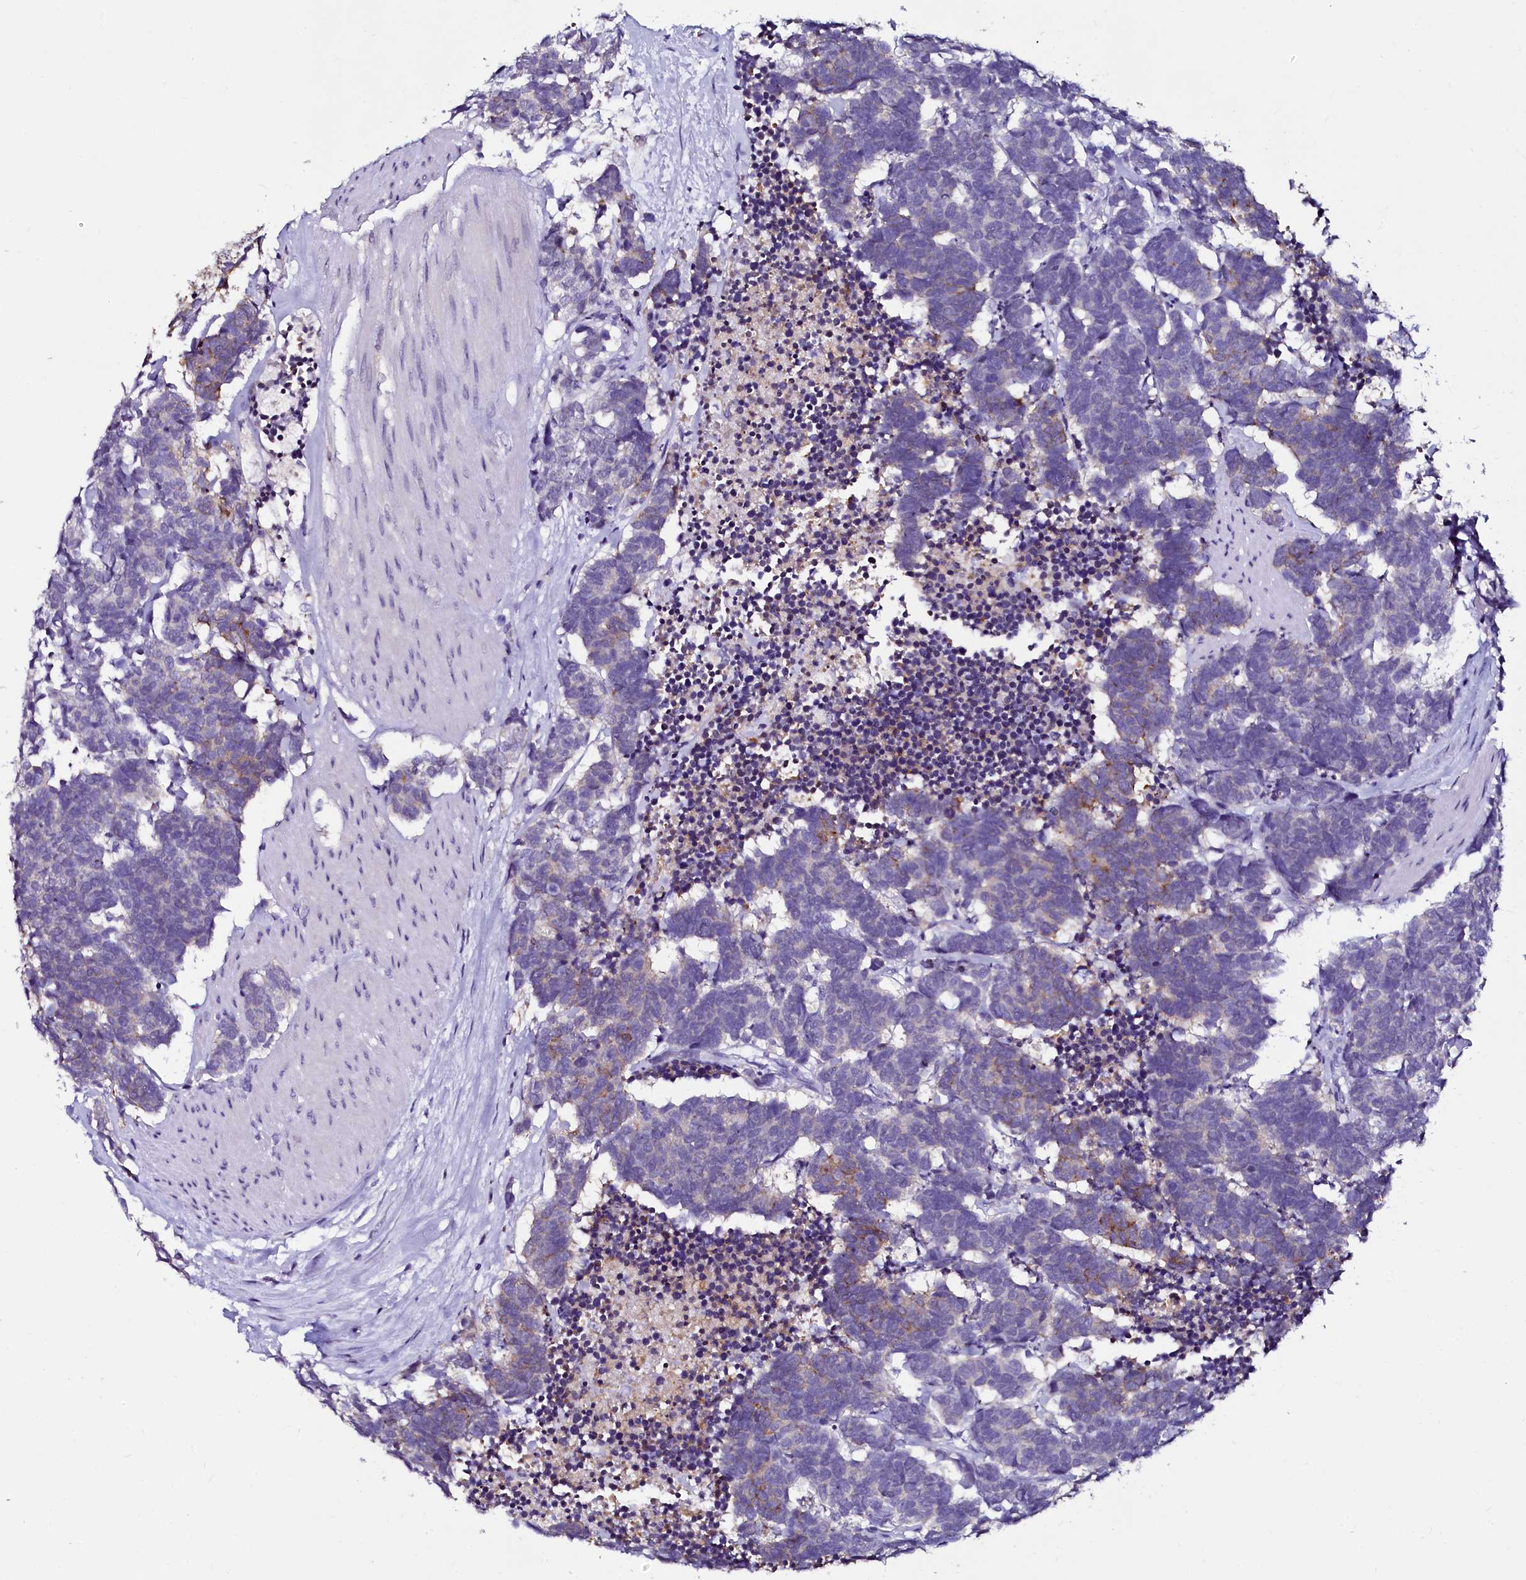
{"staining": {"intensity": "weak", "quantity": "<25%", "location": "cytoplasmic/membranous"}, "tissue": "carcinoid", "cell_type": "Tumor cells", "image_type": "cancer", "snomed": [{"axis": "morphology", "description": "Carcinoma, NOS"}, {"axis": "morphology", "description": "Carcinoid, malignant, NOS"}, {"axis": "topography", "description": "Urinary bladder"}], "caption": "Tumor cells are negative for protein expression in human carcinoid.", "gene": "SORD", "patient": {"sex": "male", "age": 57}}